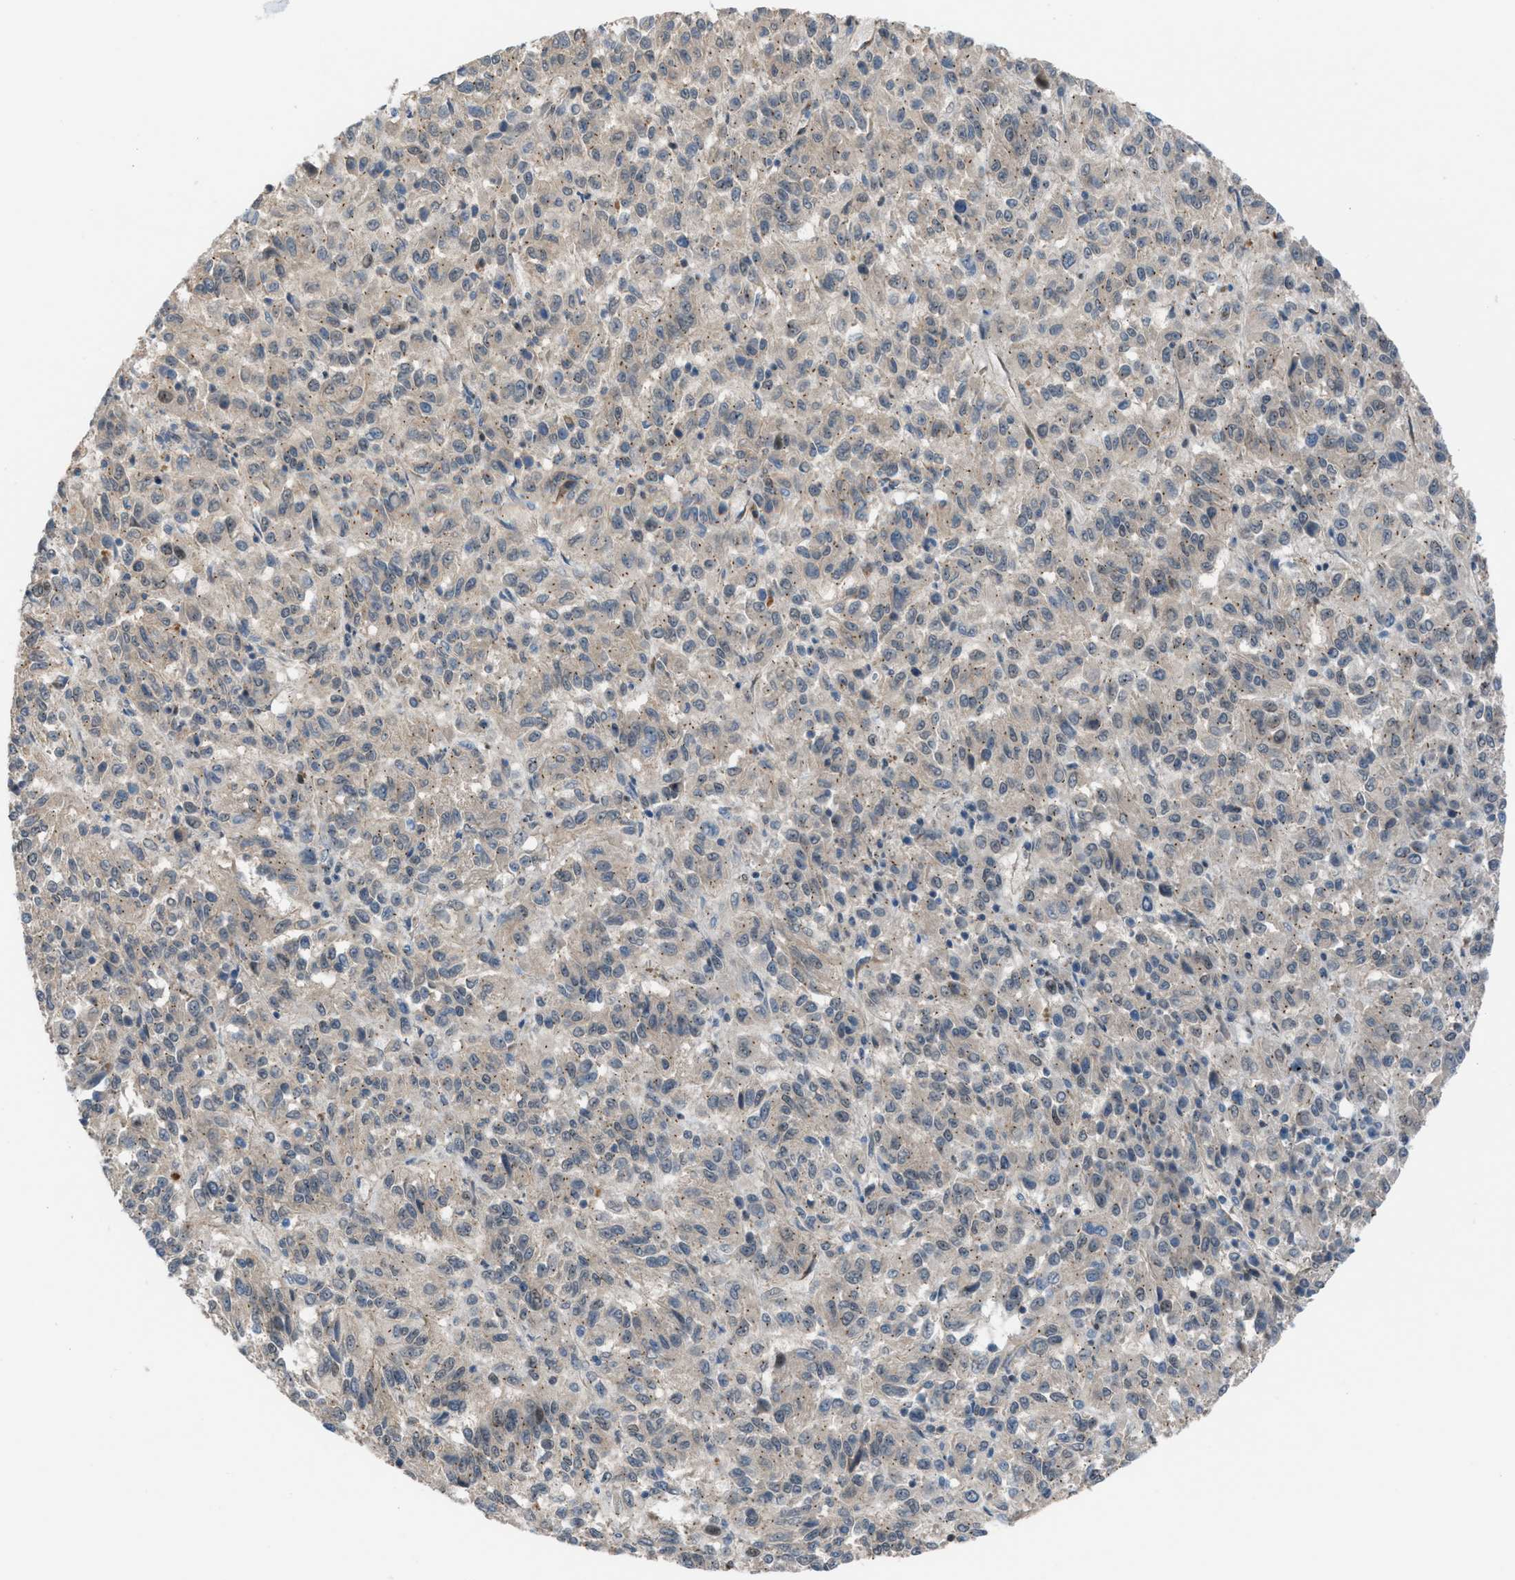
{"staining": {"intensity": "weak", "quantity": "25%-75%", "location": "cytoplasmic/membranous"}, "tissue": "melanoma", "cell_type": "Tumor cells", "image_type": "cancer", "snomed": [{"axis": "morphology", "description": "Malignant melanoma, Metastatic site"}, {"axis": "topography", "description": "Lung"}], "caption": "Tumor cells reveal low levels of weak cytoplasmic/membranous expression in about 25%-75% of cells in human melanoma.", "gene": "CRTC1", "patient": {"sex": "male", "age": 64}}